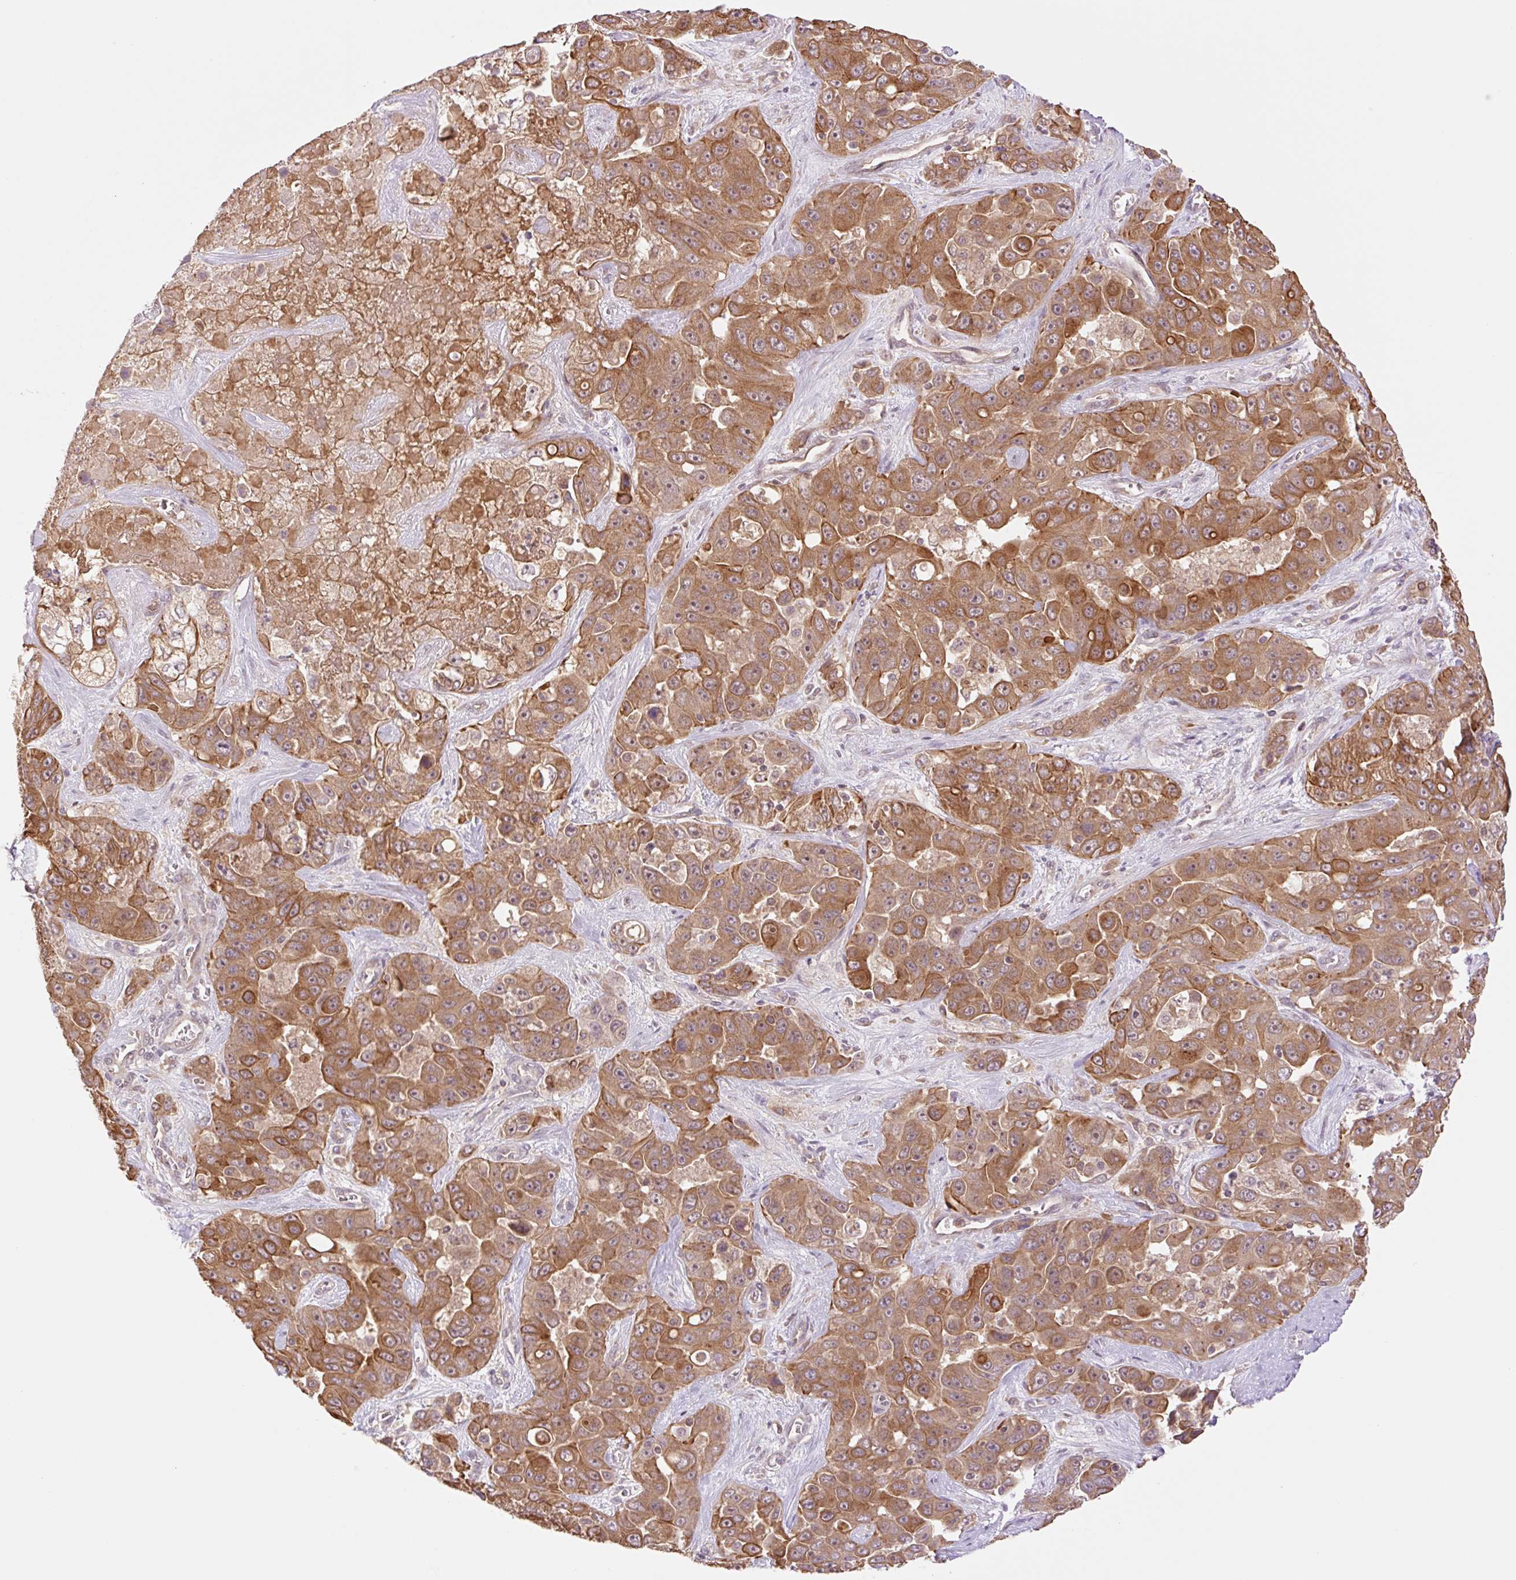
{"staining": {"intensity": "moderate", "quantity": ">75%", "location": "cytoplasmic/membranous"}, "tissue": "liver cancer", "cell_type": "Tumor cells", "image_type": "cancer", "snomed": [{"axis": "morphology", "description": "Cholangiocarcinoma"}, {"axis": "topography", "description": "Liver"}], "caption": "This photomicrograph exhibits immunohistochemistry (IHC) staining of human liver cancer (cholangiocarcinoma), with medium moderate cytoplasmic/membranous expression in about >75% of tumor cells.", "gene": "YJU2B", "patient": {"sex": "female", "age": 52}}